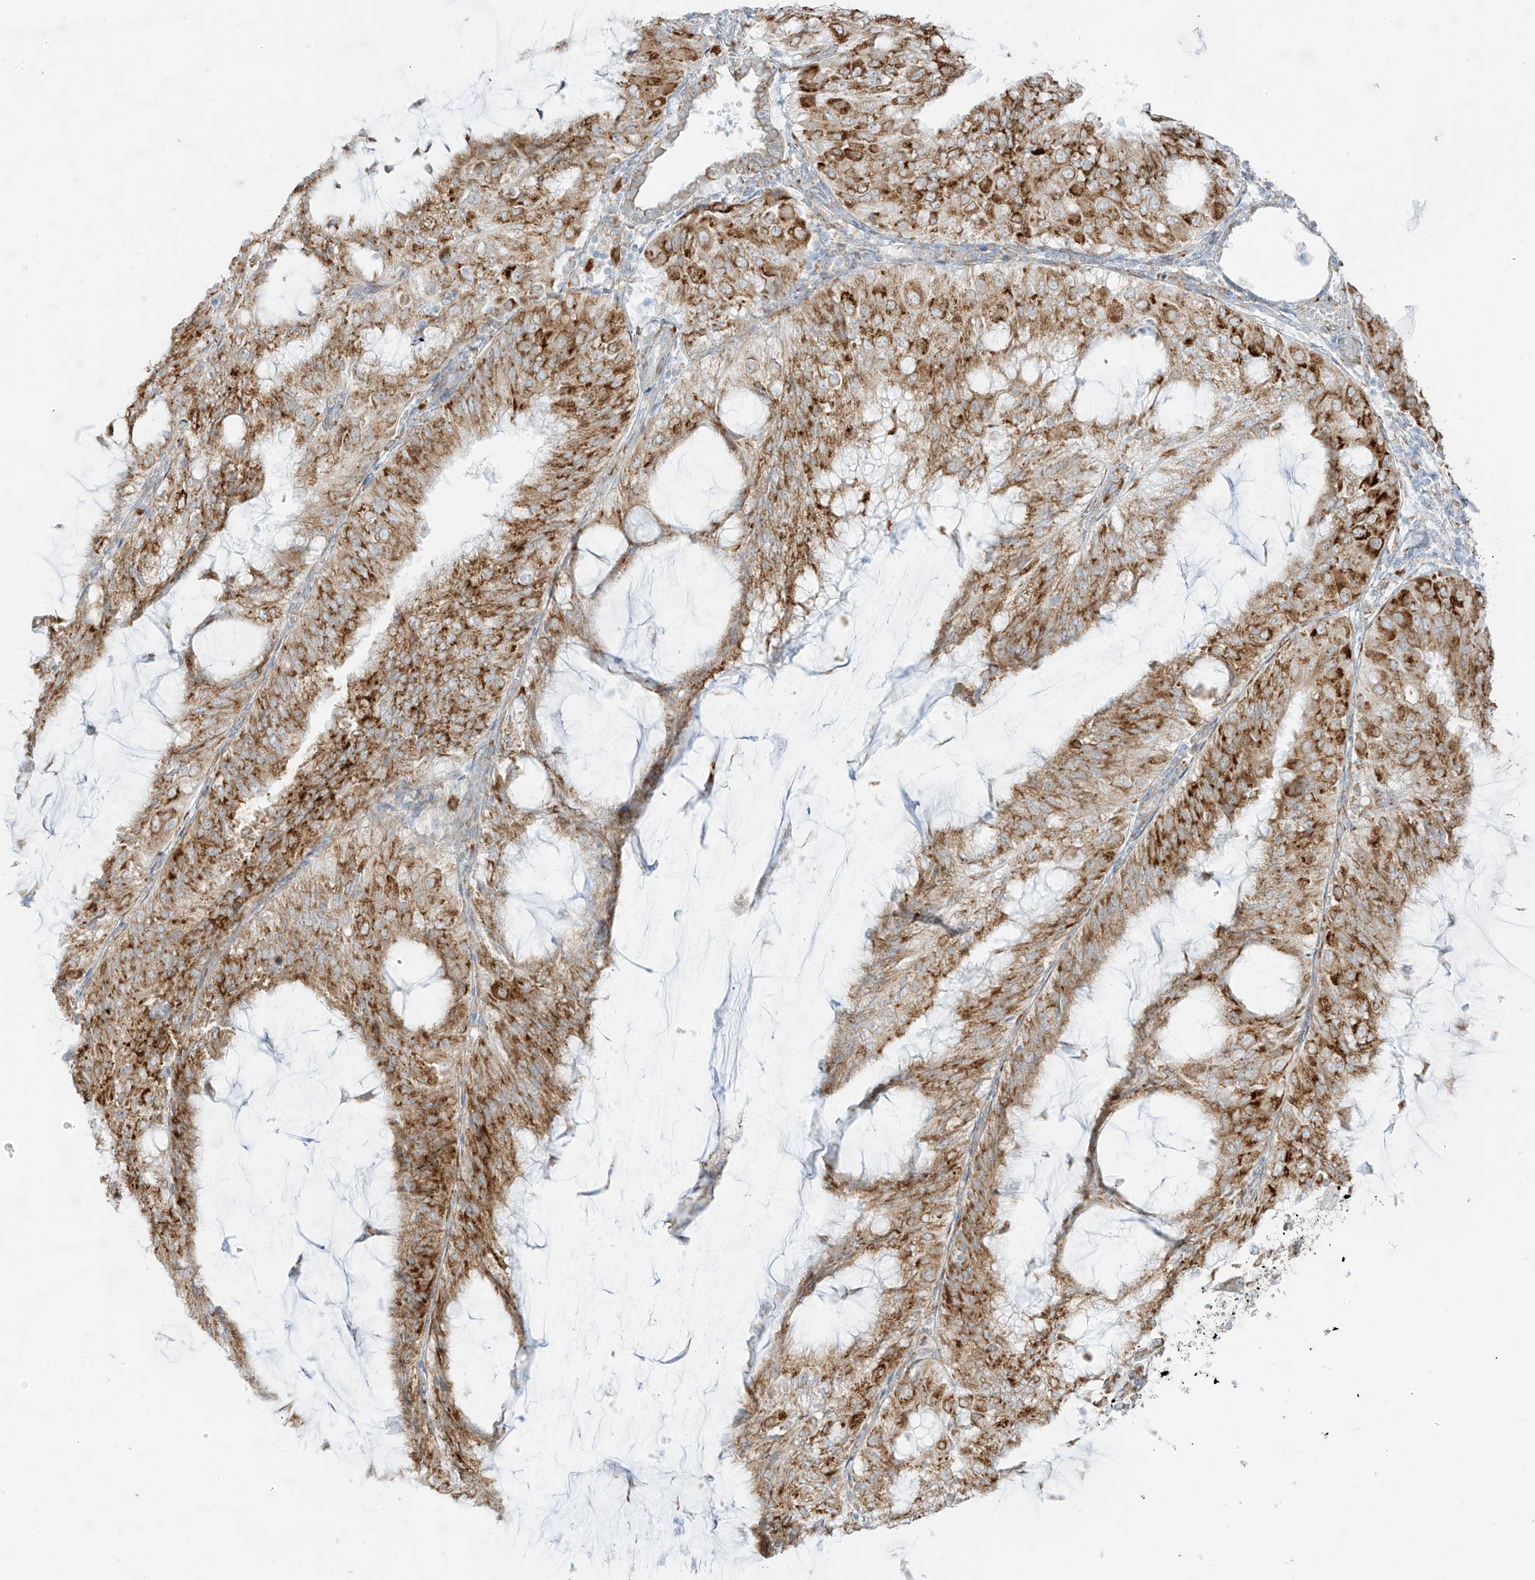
{"staining": {"intensity": "strong", "quantity": ">75%", "location": "cytoplasmic/membranous"}, "tissue": "endometrial cancer", "cell_type": "Tumor cells", "image_type": "cancer", "snomed": [{"axis": "morphology", "description": "Adenocarcinoma, NOS"}, {"axis": "topography", "description": "Endometrium"}], "caption": "Human endometrial cancer stained with a protein marker exhibits strong staining in tumor cells.", "gene": "LRRC59", "patient": {"sex": "female", "age": 81}}